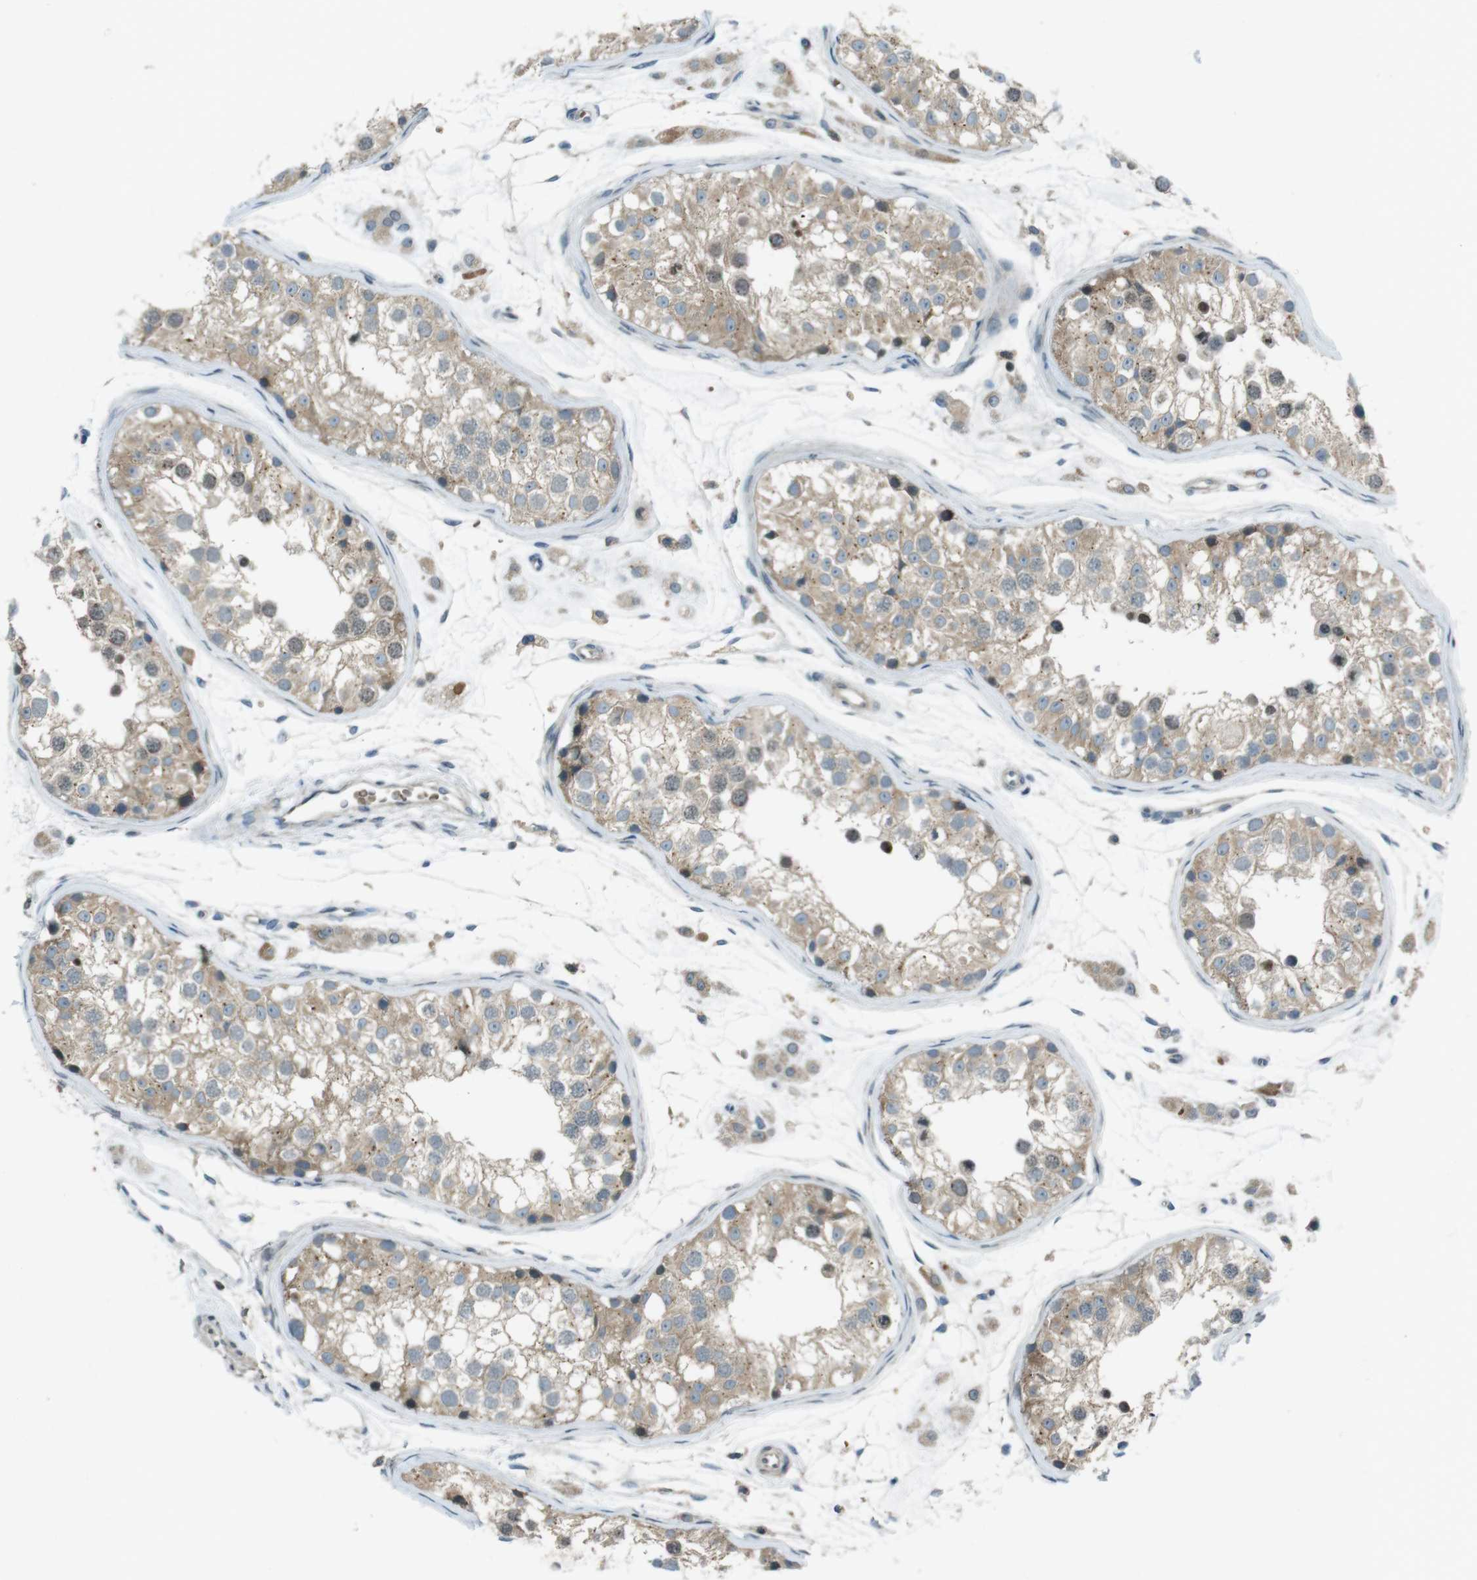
{"staining": {"intensity": "weak", "quantity": ">75%", "location": "cytoplasmic/membranous,nuclear"}, "tissue": "testis", "cell_type": "Cells in seminiferous ducts", "image_type": "normal", "snomed": [{"axis": "morphology", "description": "Normal tissue, NOS"}, {"axis": "morphology", "description": "Adenocarcinoma, metastatic, NOS"}, {"axis": "topography", "description": "Testis"}], "caption": "DAB immunohistochemical staining of normal testis exhibits weak cytoplasmic/membranous,nuclear protein positivity in about >75% of cells in seminiferous ducts.", "gene": "ZYX", "patient": {"sex": "male", "age": 26}}